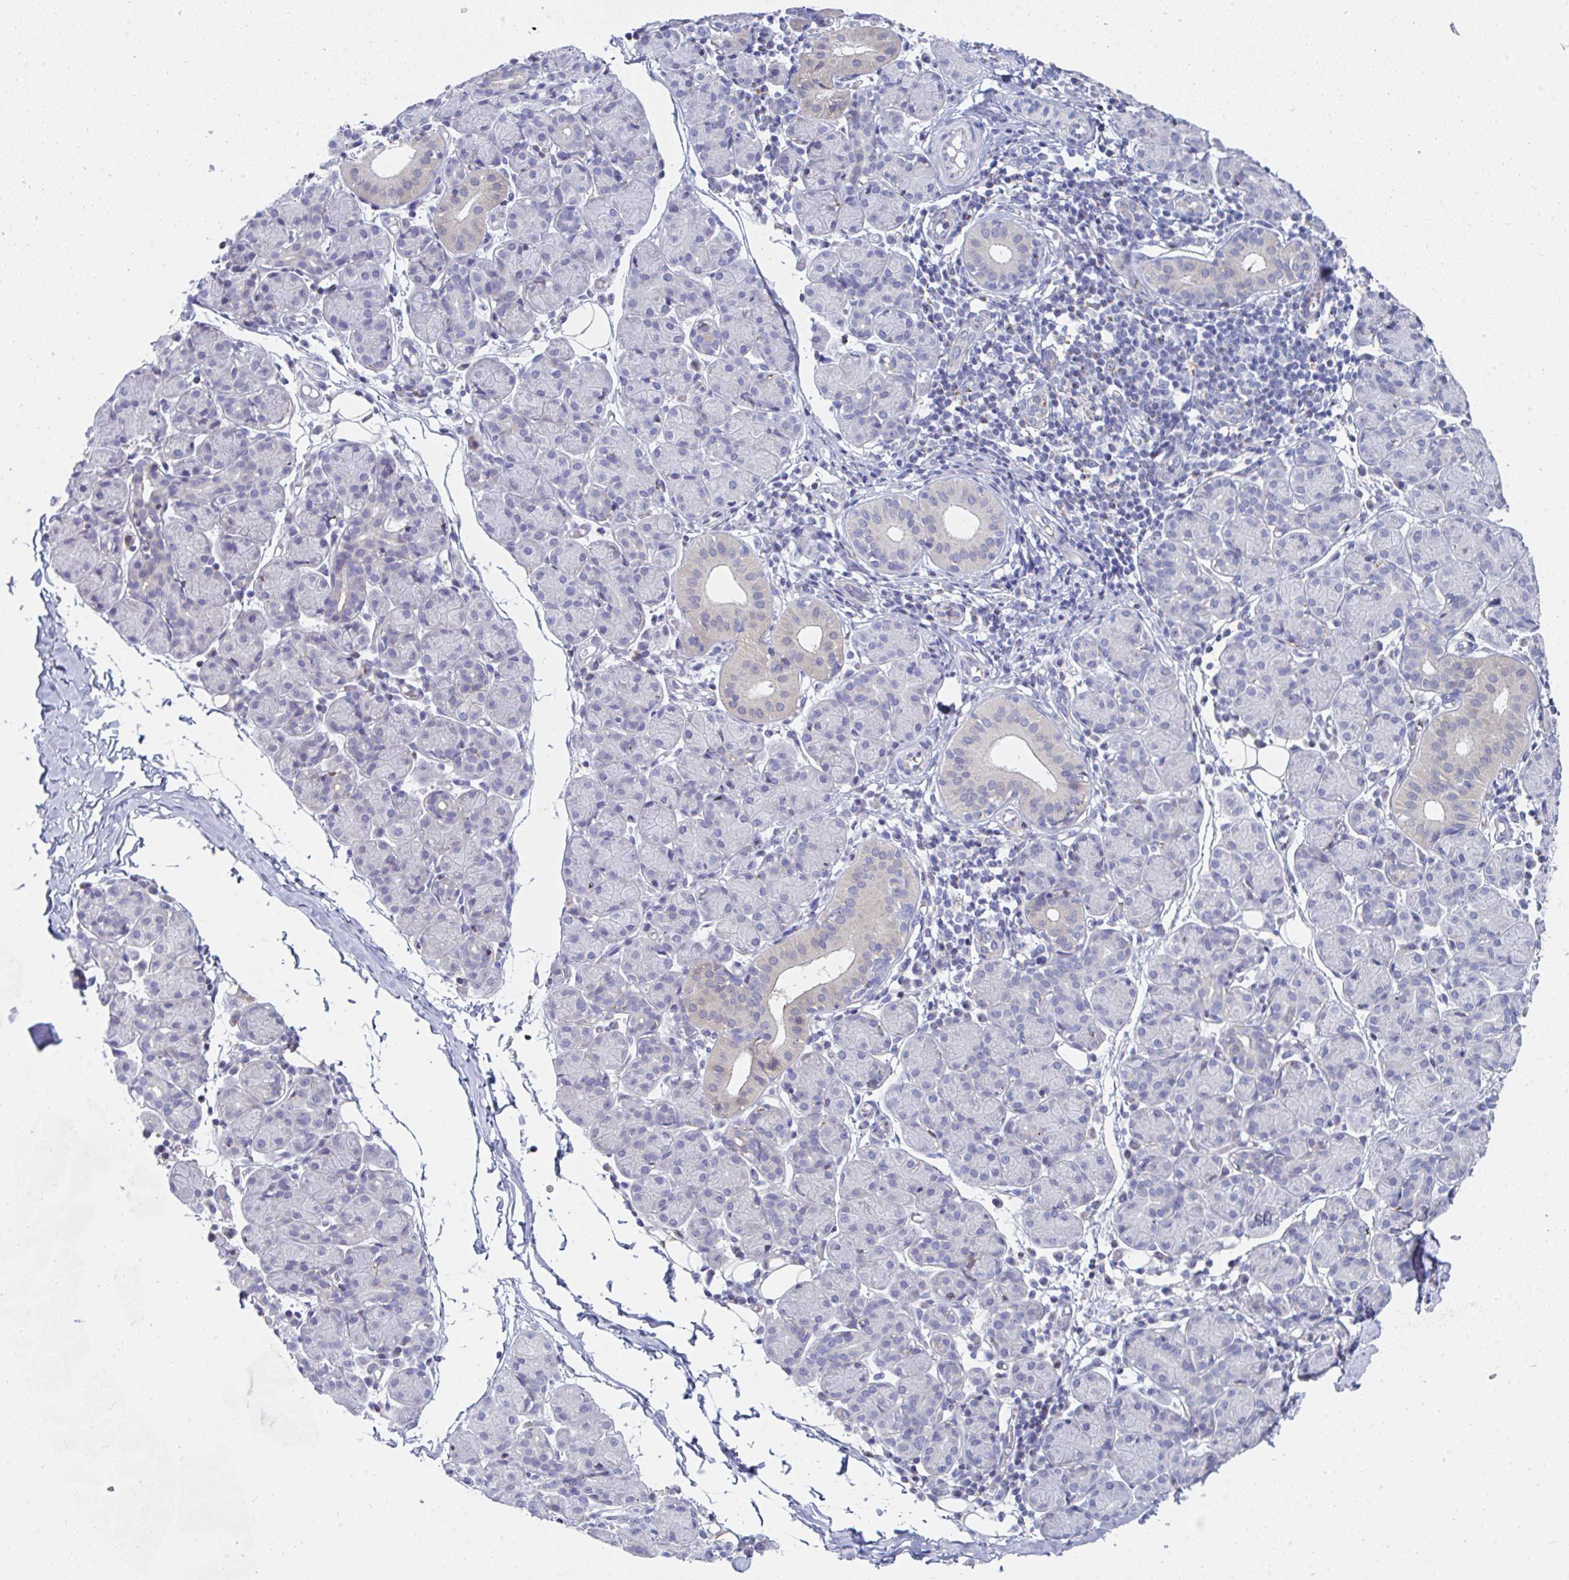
{"staining": {"intensity": "negative", "quantity": "none", "location": "none"}, "tissue": "salivary gland", "cell_type": "Glandular cells", "image_type": "normal", "snomed": [{"axis": "morphology", "description": "Normal tissue, NOS"}, {"axis": "morphology", "description": "Inflammation, NOS"}, {"axis": "topography", "description": "Lymph node"}, {"axis": "topography", "description": "Salivary gland"}], "caption": "Glandular cells show no significant staining in normal salivary gland. The staining is performed using DAB (3,3'-diaminobenzidine) brown chromogen with nuclei counter-stained in using hematoxylin.", "gene": "MGAM2", "patient": {"sex": "male", "age": 3}}